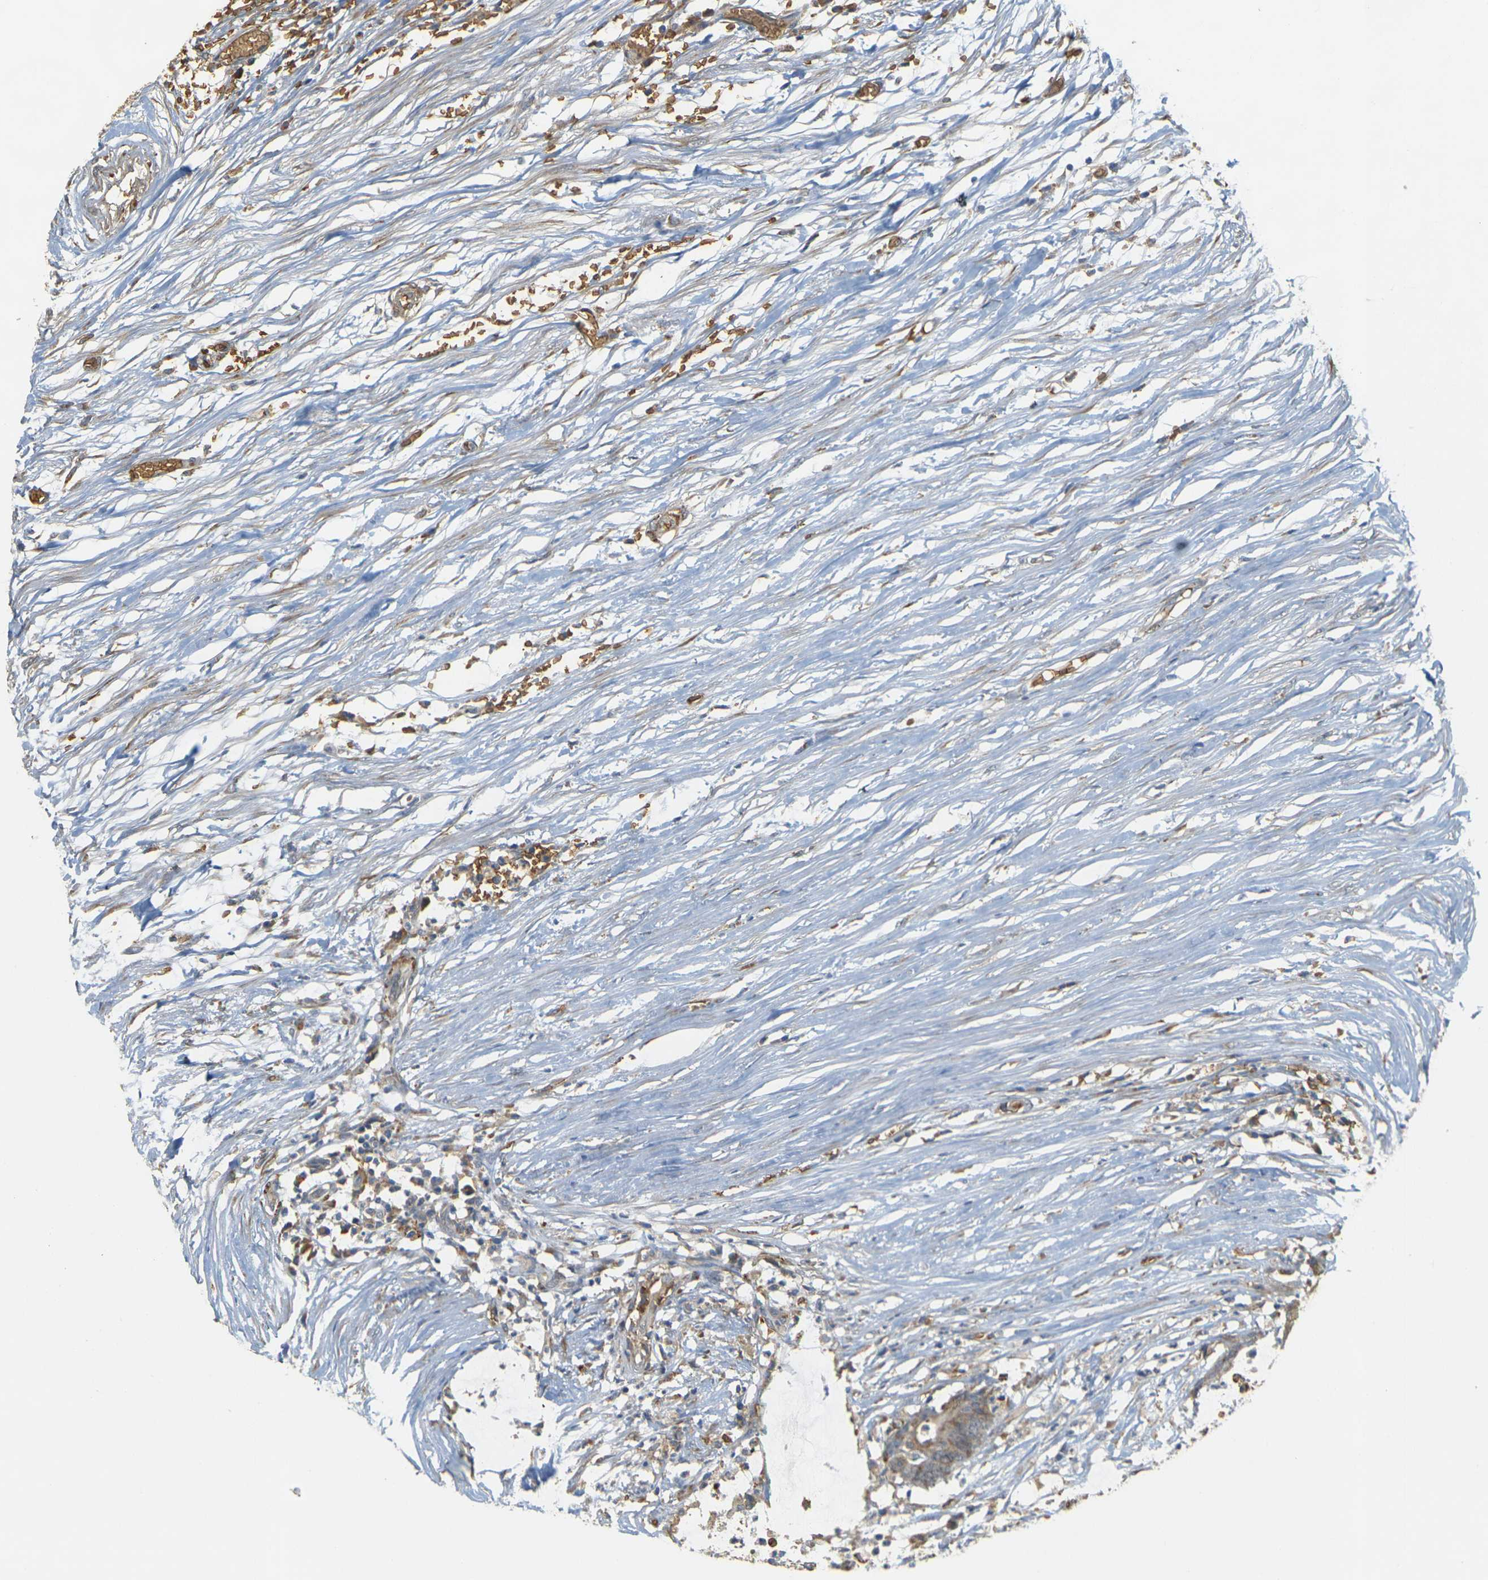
{"staining": {"intensity": "moderate", "quantity": ">75%", "location": "cytoplasmic/membranous"}, "tissue": "colorectal cancer", "cell_type": "Tumor cells", "image_type": "cancer", "snomed": [{"axis": "morphology", "description": "Adenocarcinoma, NOS"}, {"axis": "topography", "description": "Rectum"}], "caption": "This is a histology image of IHC staining of colorectal cancer, which shows moderate staining in the cytoplasmic/membranous of tumor cells.", "gene": "MEGF9", "patient": {"sex": "female", "age": 66}}